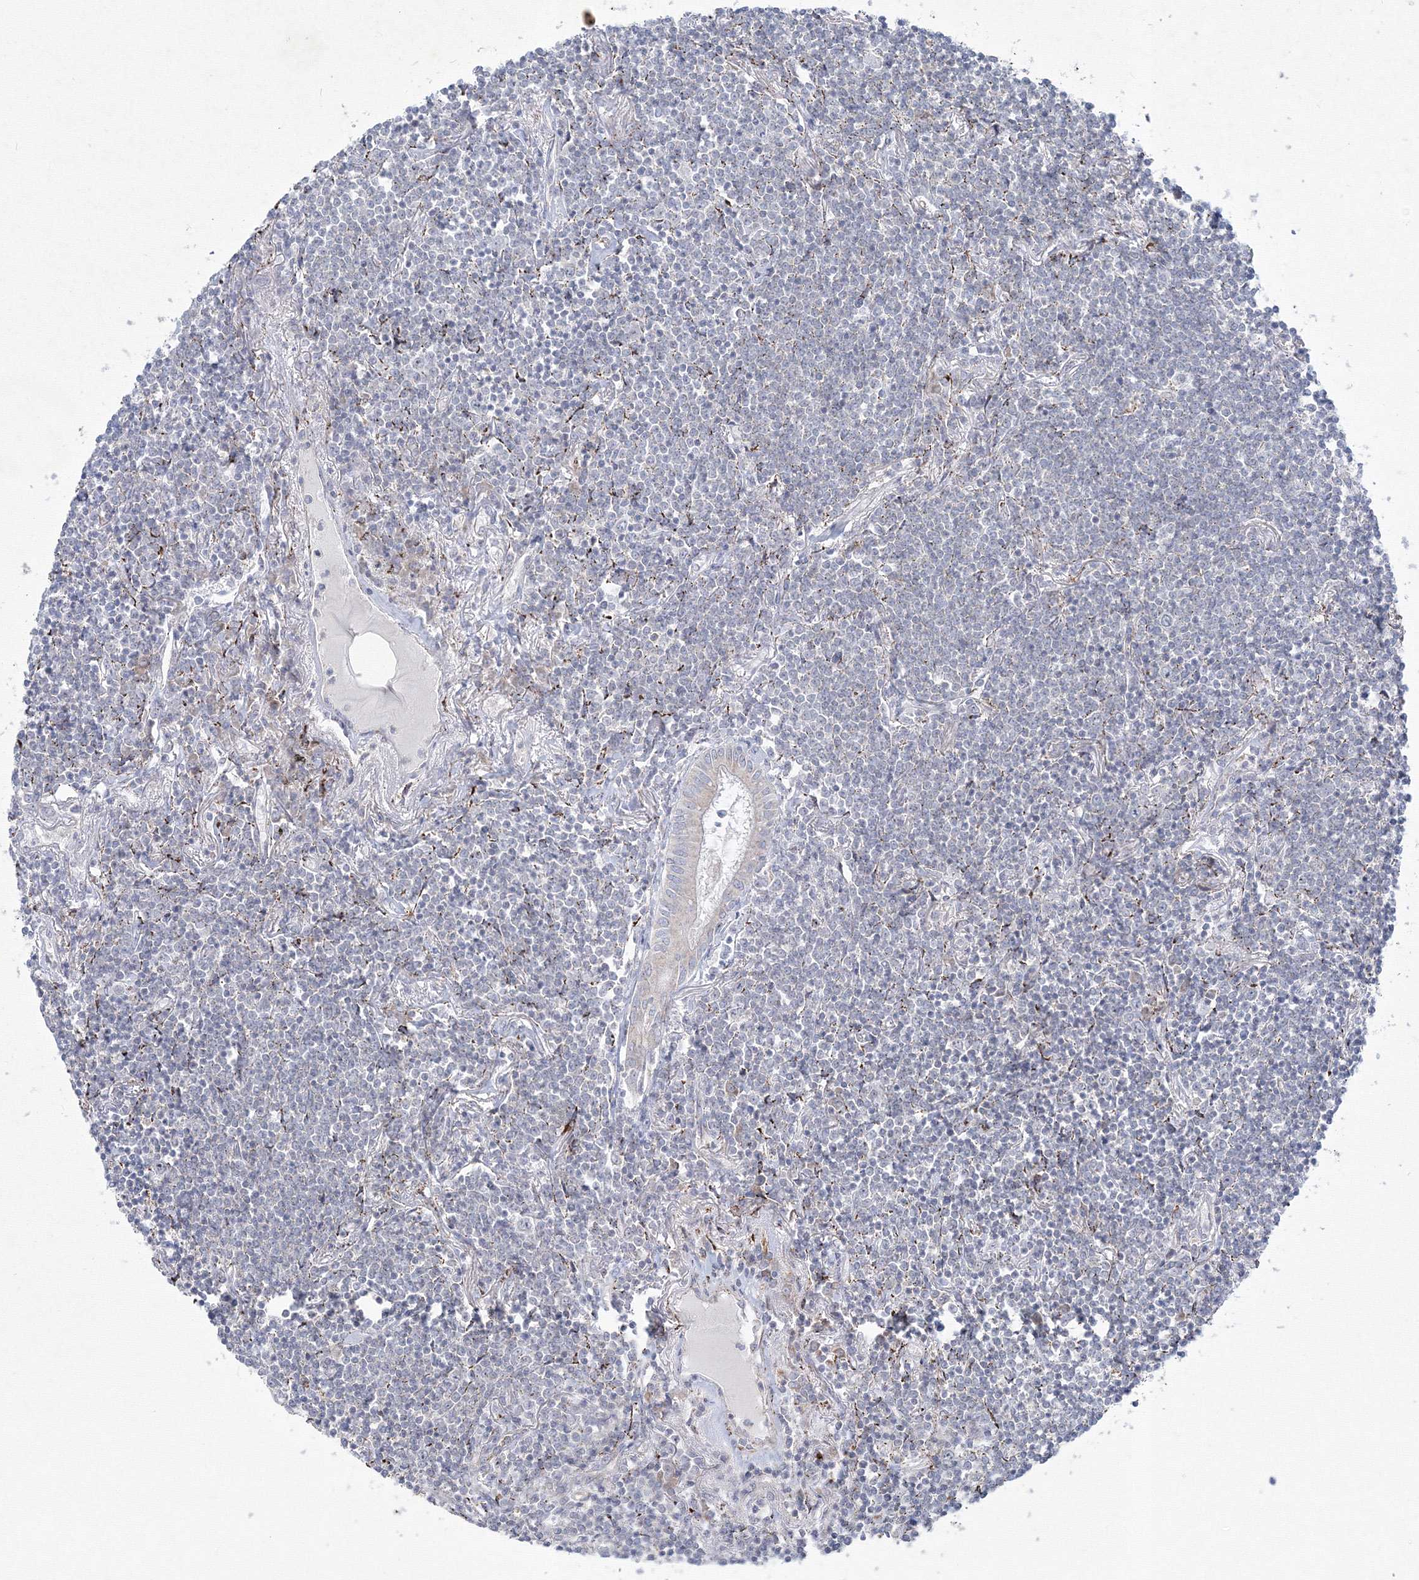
{"staining": {"intensity": "negative", "quantity": "none", "location": "none"}, "tissue": "lymphoma", "cell_type": "Tumor cells", "image_type": "cancer", "snomed": [{"axis": "morphology", "description": "Malignant lymphoma, non-Hodgkin's type, Low grade"}, {"axis": "topography", "description": "Lung"}], "caption": "Immunohistochemical staining of human low-grade malignant lymphoma, non-Hodgkin's type exhibits no significant expression in tumor cells.", "gene": "WDR49", "patient": {"sex": "female", "age": 71}}